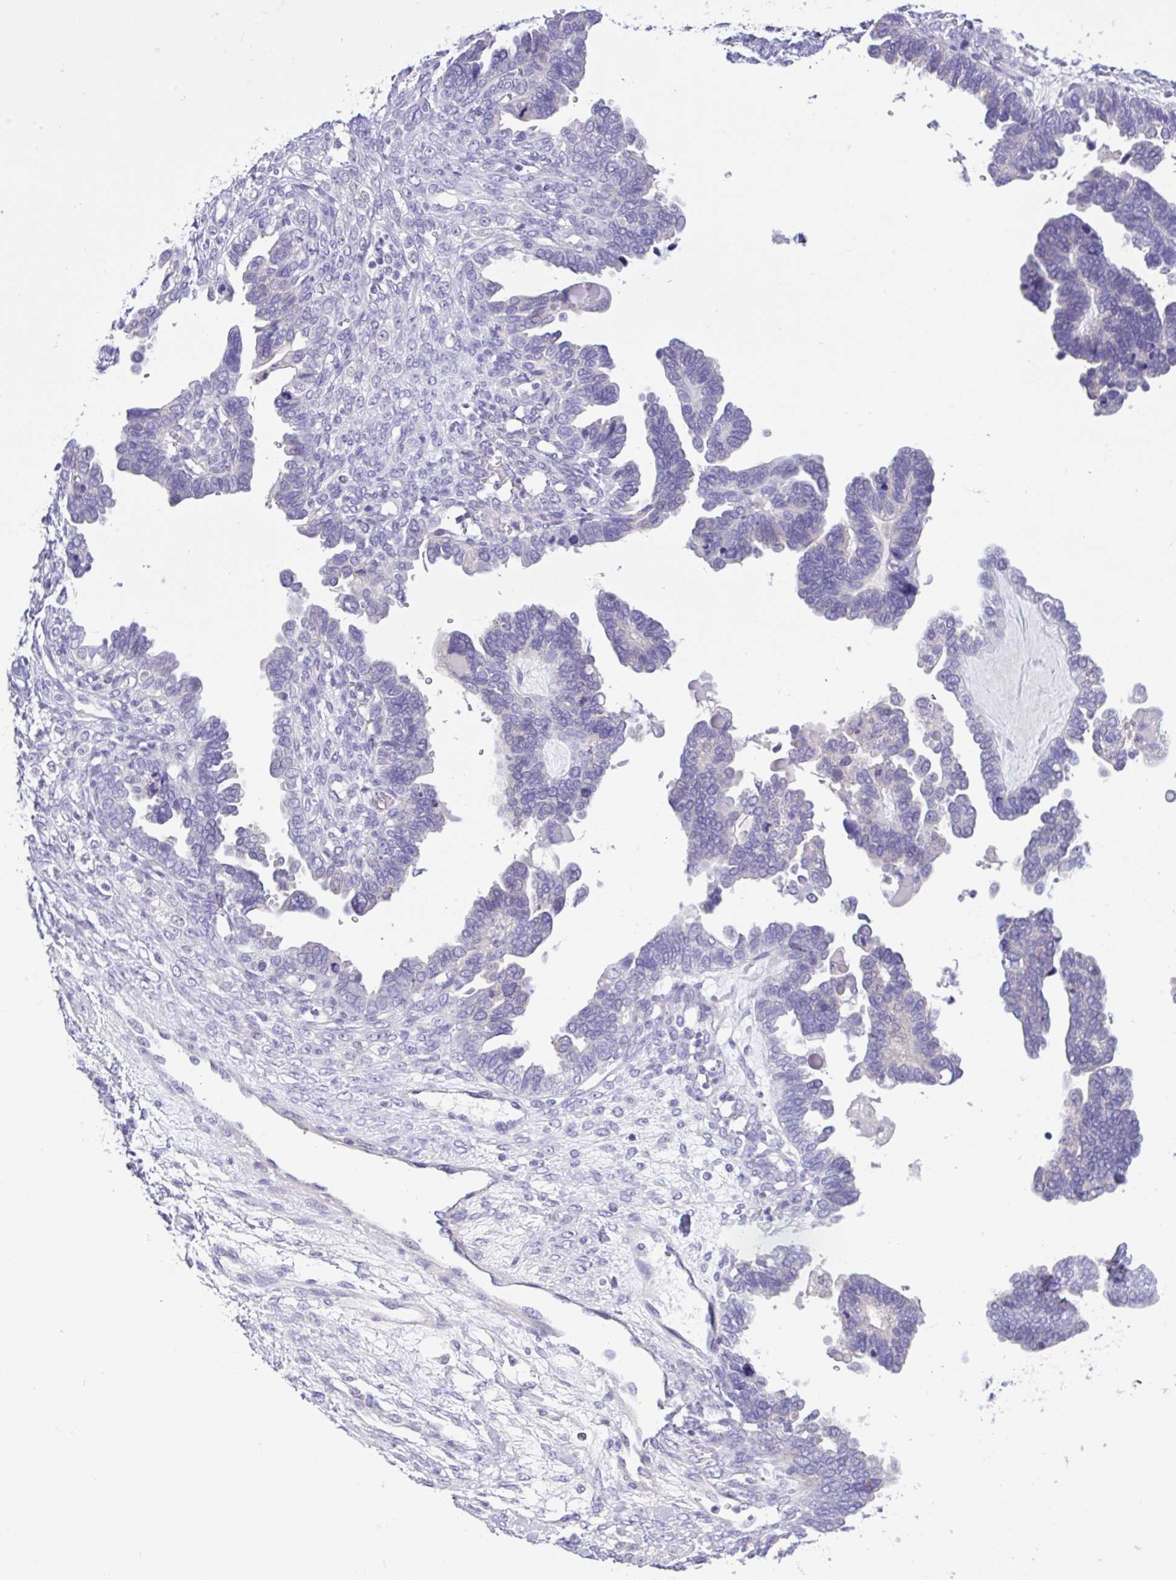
{"staining": {"intensity": "negative", "quantity": "none", "location": "none"}, "tissue": "ovarian cancer", "cell_type": "Tumor cells", "image_type": "cancer", "snomed": [{"axis": "morphology", "description": "Cystadenocarcinoma, serous, NOS"}, {"axis": "topography", "description": "Ovary"}], "caption": "IHC of human ovarian cancer reveals no staining in tumor cells. Nuclei are stained in blue.", "gene": "ANO4", "patient": {"sex": "female", "age": 51}}